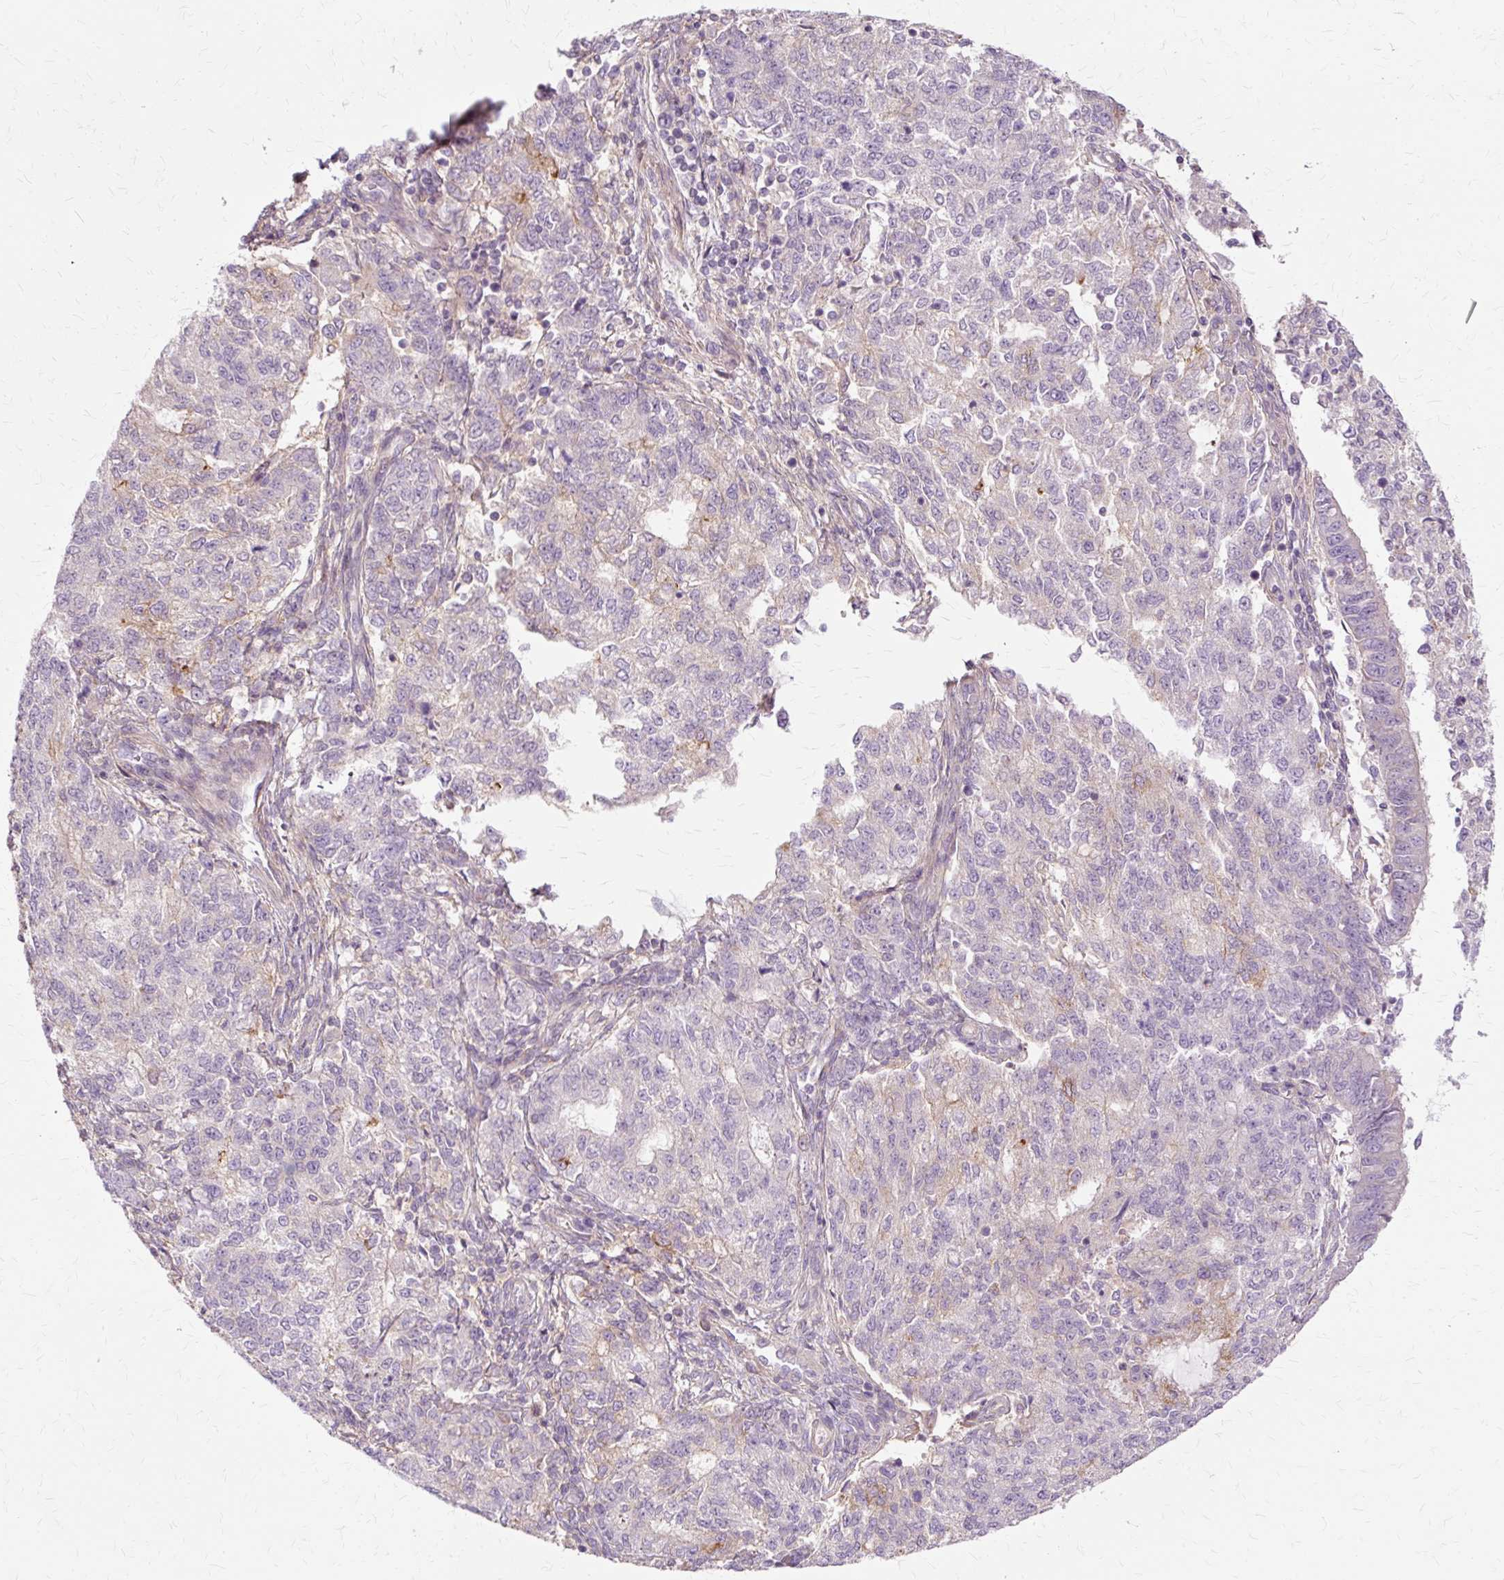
{"staining": {"intensity": "negative", "quantity": "none", "location": "none"}, "tissue": "endometrial cancer", "cell_type": "Tumor cells", "image_type": "cancer", "snomed": [{"axis": "morphology", "description": "Adenocarcinoma, NOS"}, {"axis": "topography", "description": "Endometrium"}], "caption": "The histopathology image displays no significant staining in tumor cells of adenocarcinoma (endometrial).", "gene": "TSPAN8", "patient": {"sex": "female", "age": 50}}